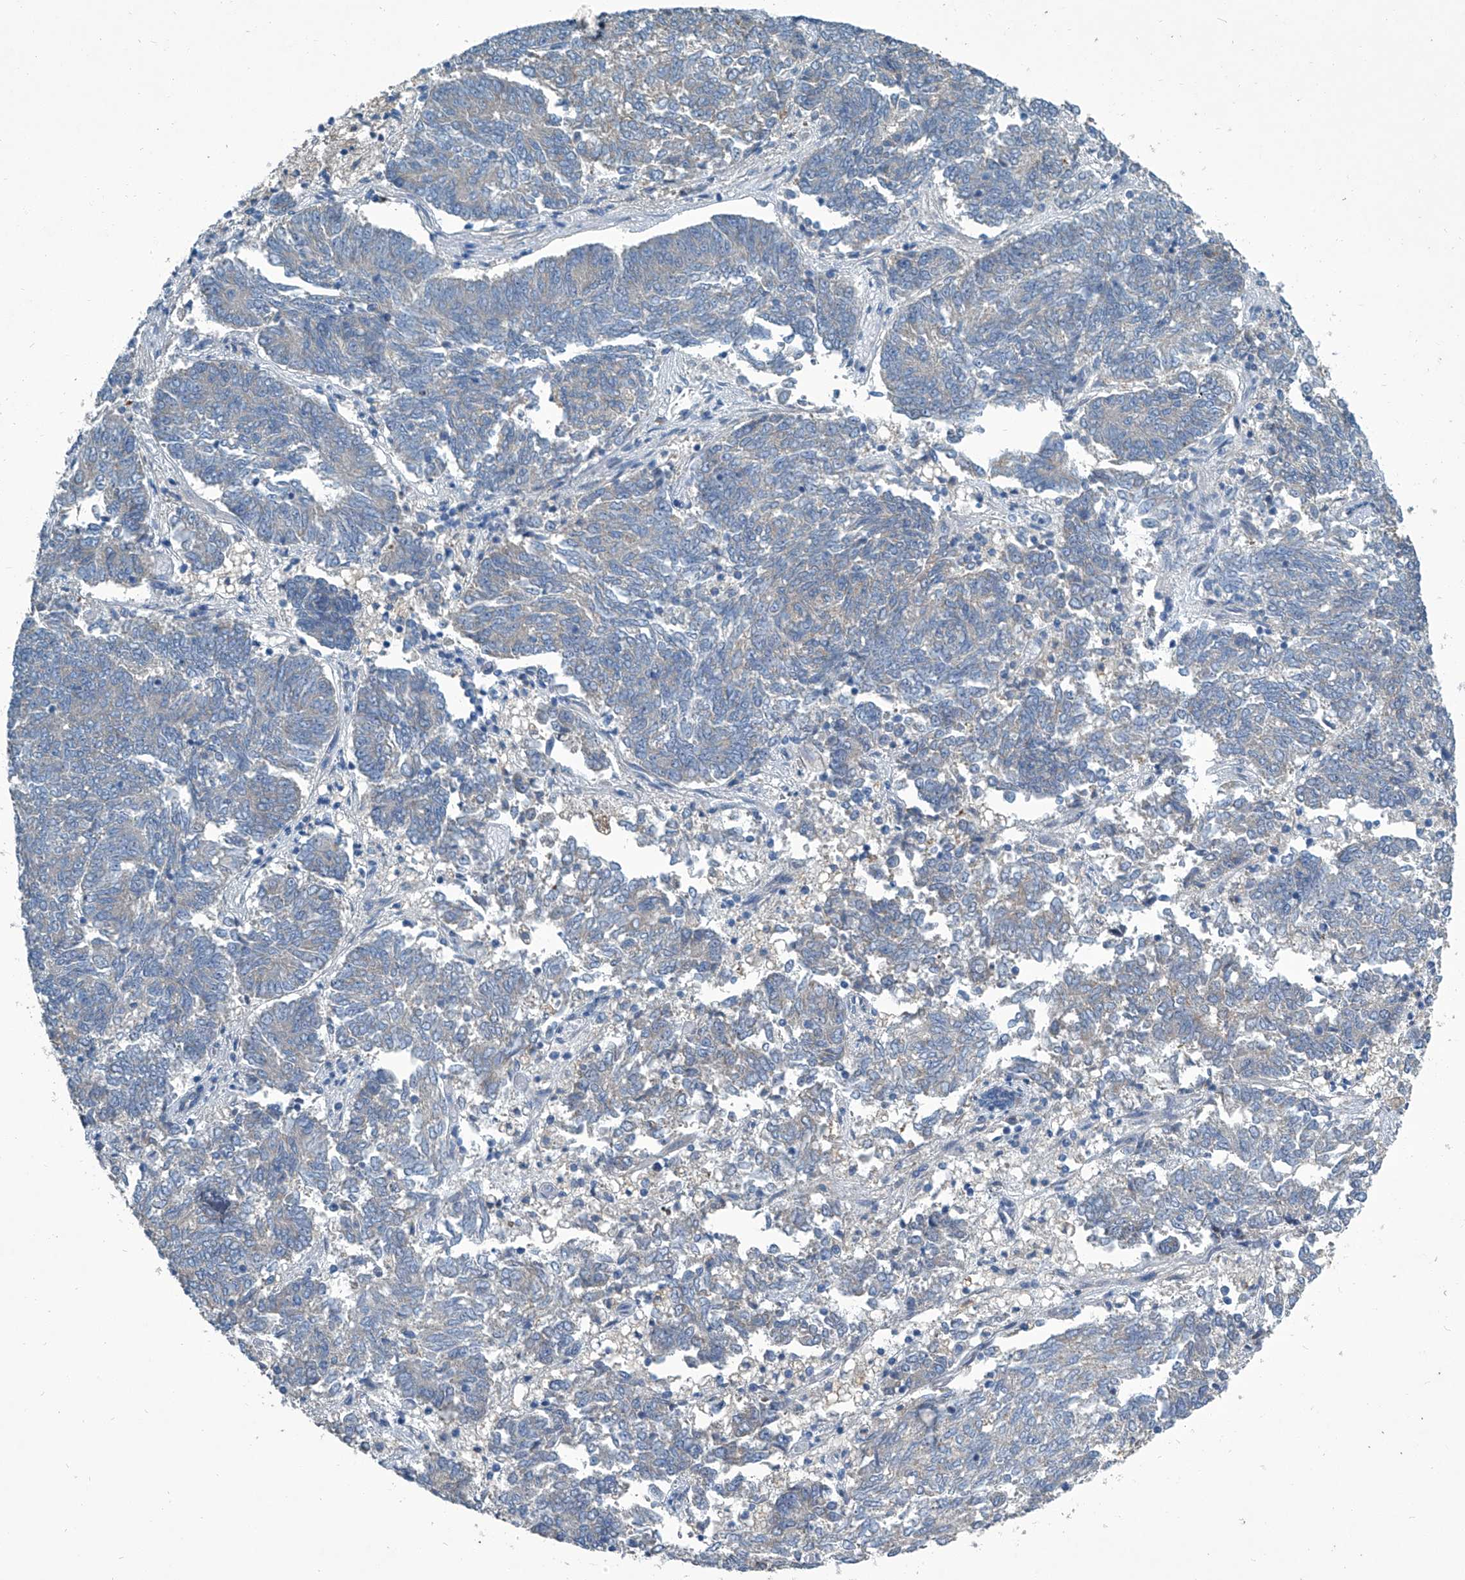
{"staining": {"intensity": "weak", "quantity": "<25%", "location": "cytoplasmic/membranous"}, "tissue": "endometrial cancer", "cell_type": "Tumor cells", "image_type": "cancer", "snomed": [{"axis": "morphology", "description": "Adenocarcinoma, NOS"}, {"axis": "topography", "description": "Endometrium"}], "caption": "Image shows no protein staining in tumor cells of endometrial cancer tissue.", "gene": "SLC26A11", "patient": {"sex": "female", "age": 80}}